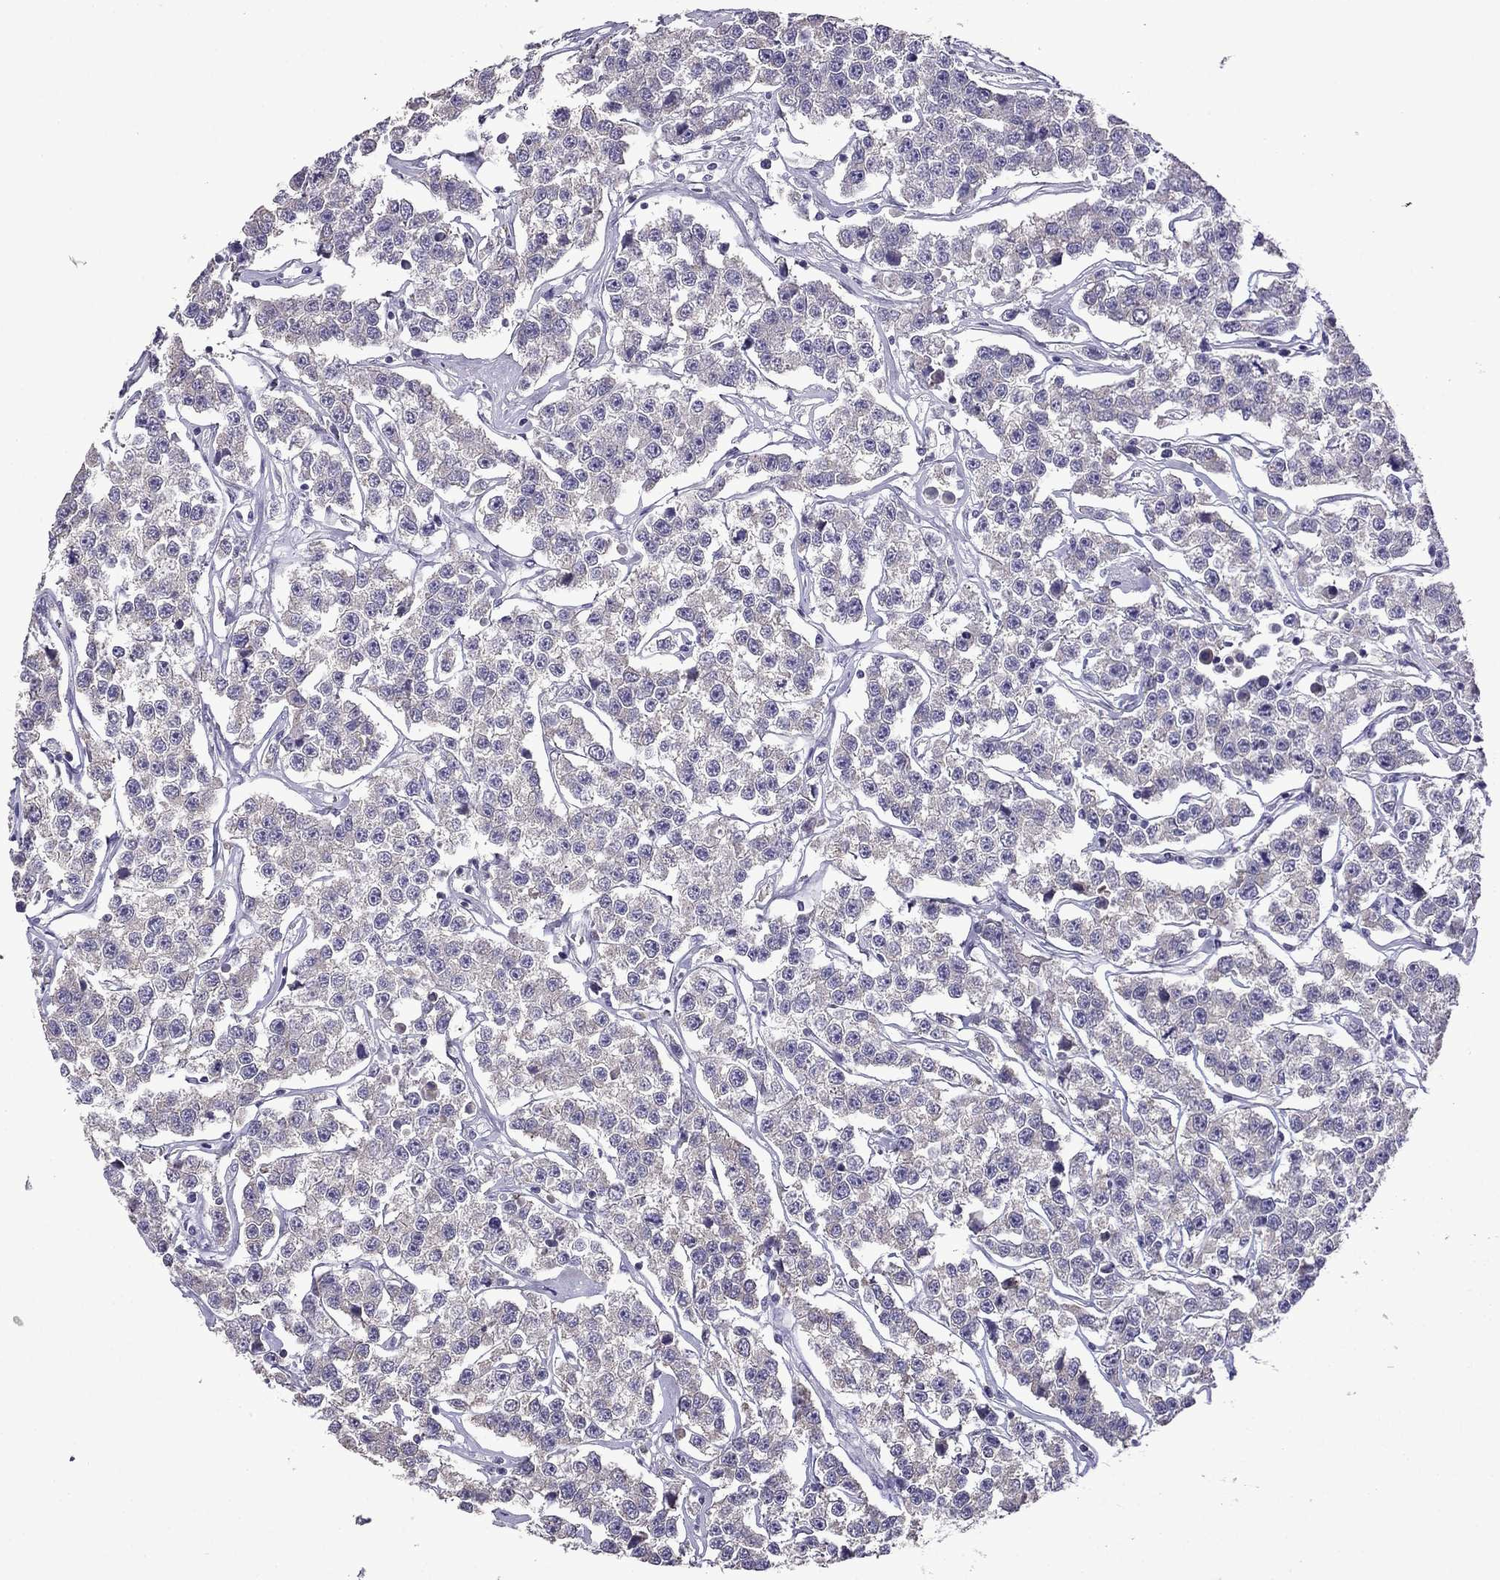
{"staining": {"intensity": "negative", "quantity": "none", "location": "none"}, "tissue": "testis cancer", "cell_type": "Tumor cells", "image_type": "cancer", "snomed": [{"axis": "morphology", "description": "Seminoma, NOS"}, {"axis": "topography", "description": "Testis"}], "caption": "The photomicrograph demonstrates no significant positivity in tumor cells of testis cancer.", "gene": "TTN", "patient": {"sex": "male", "age": 59}}